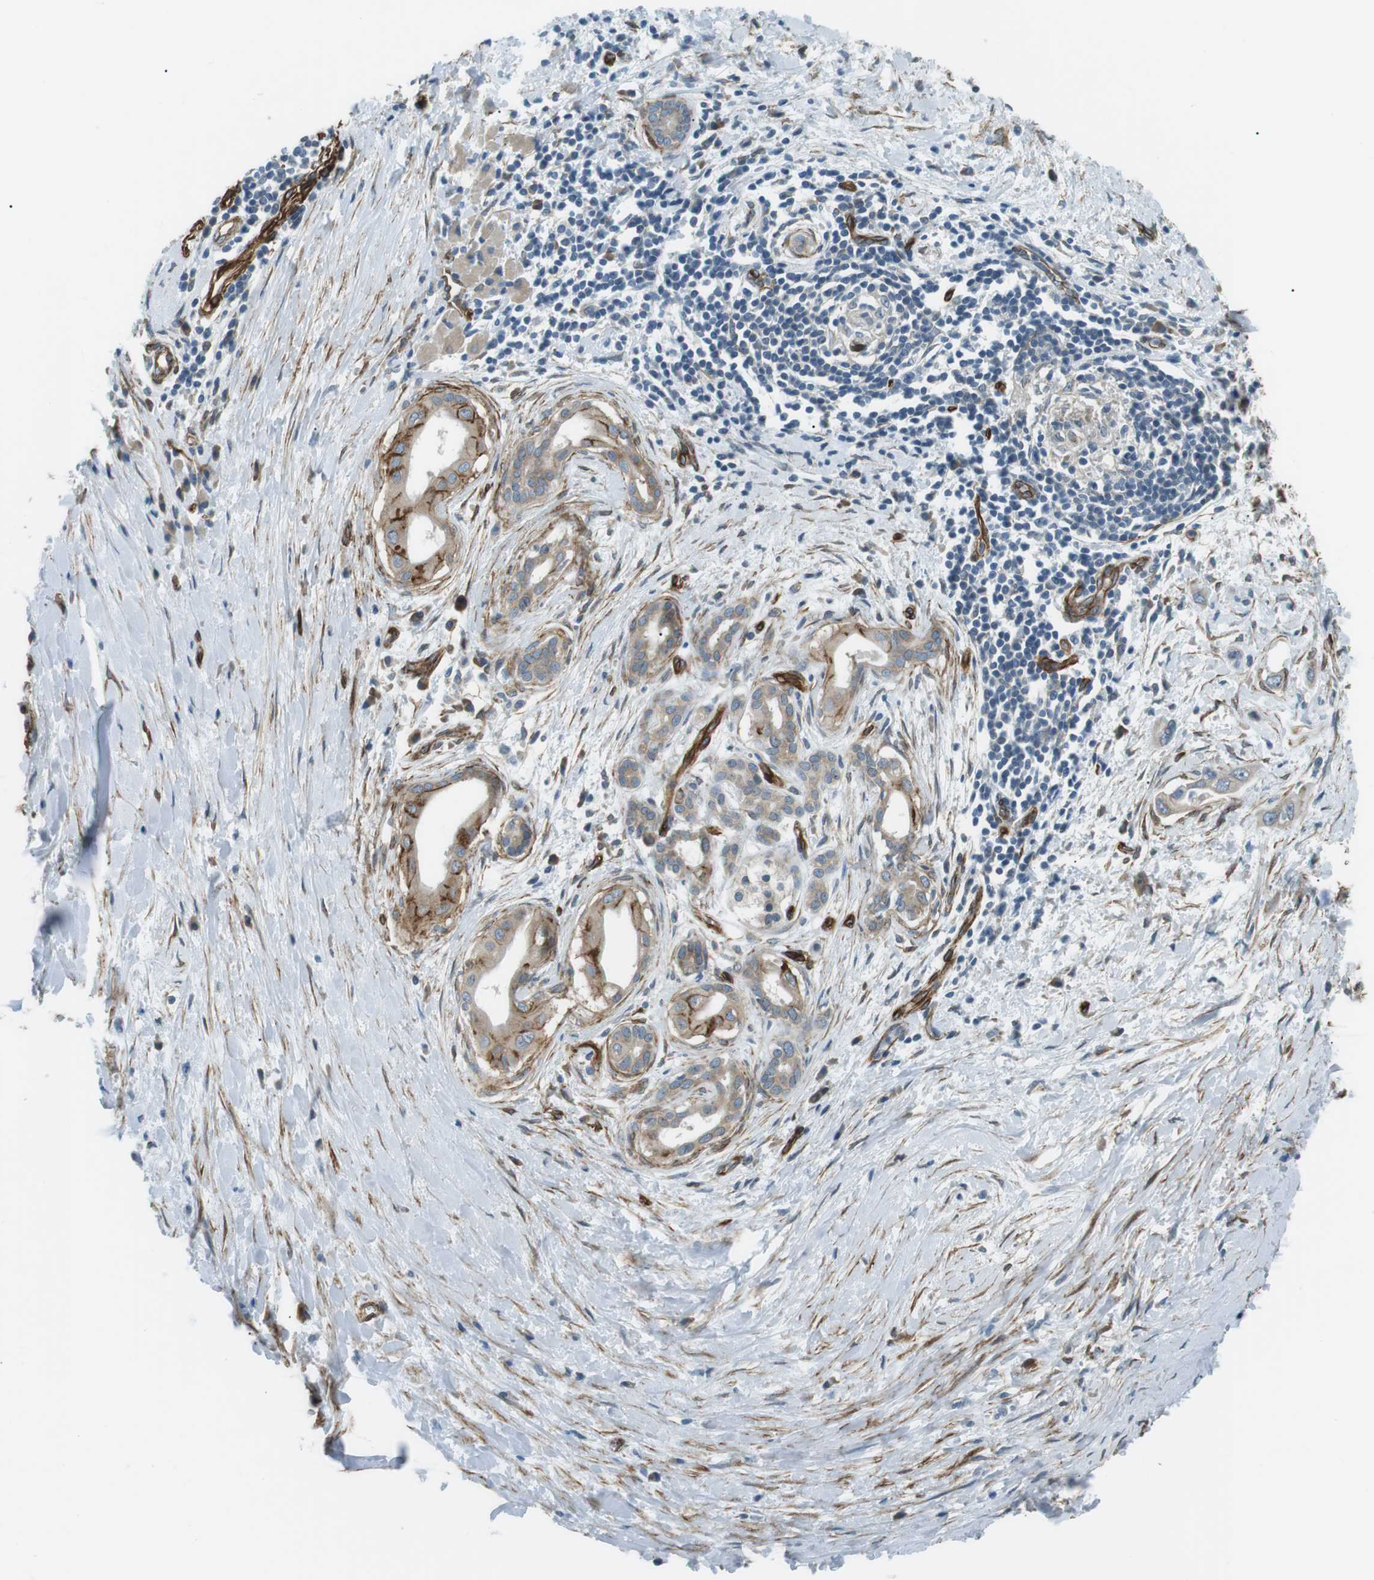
{"staining": {"intensity": "moderate", "quantity": "<25%", "location": "cytoplasmic/membranous"}, "tissue": "pancreatic cancer", "cell_type": "Tumor cells", "image_type": "cancer", "snomed": [{"axis": "morphology", "description": "Adenocarcinoma, NOS"}, {"axis": "topography", "description": "Pancreas"}], "caption": "Pancreatic cancer (adenocarcinoma) tissue demonstrates moderate cytoplasmic/membranous staining in approximately <25% of tumor cells", "gene": "ODR4", "patient": {"sex": "male", "age": 55}}